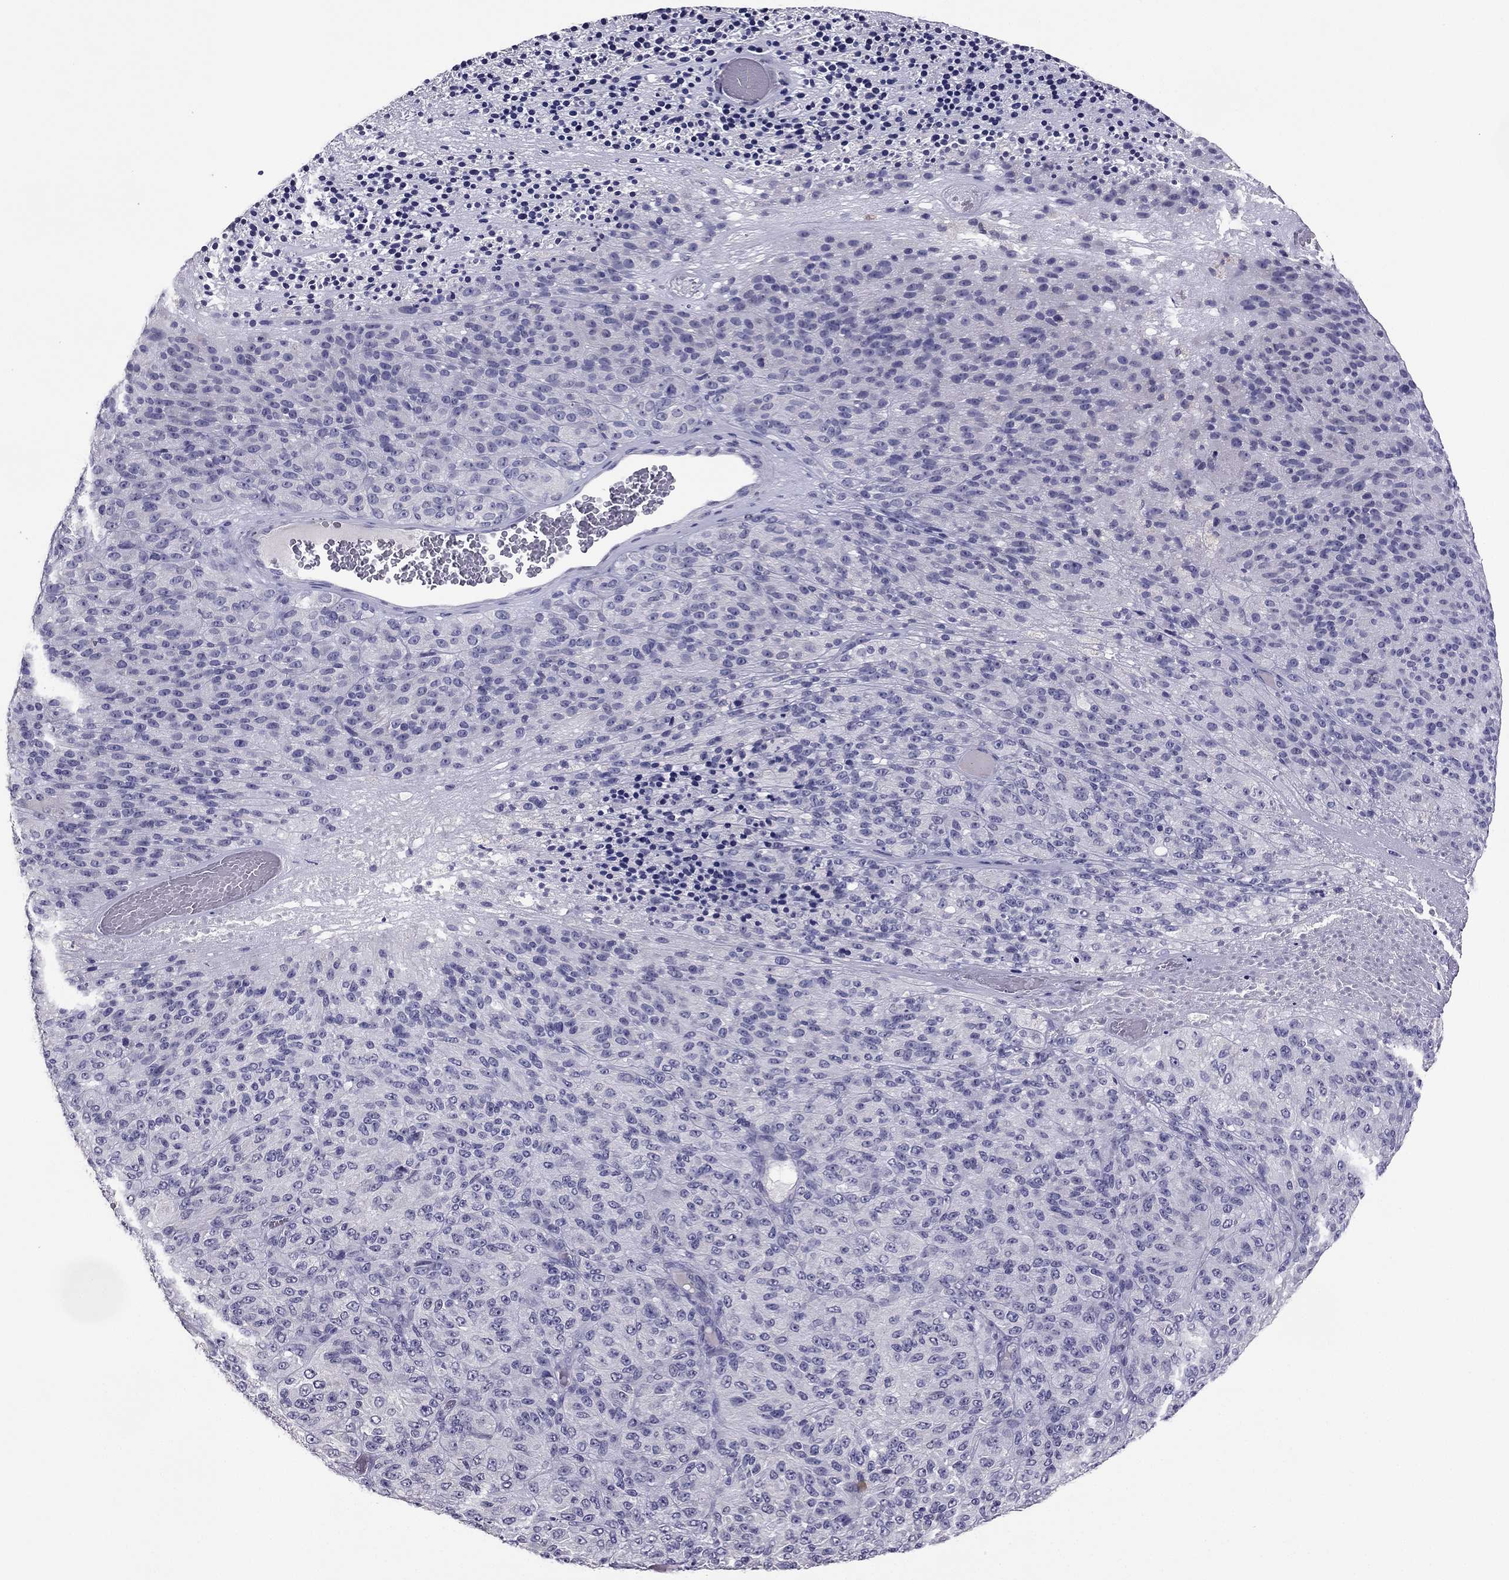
{"staining": {"intensity": "negative", "quantity": "none", "location": "none"}, "tissue": "melanoma", "cell_type": "Tumor cells", "image_type": "cancer", "snomed": [{"axis": "morphology", "description": "Malignant melanoma, Metastatic site"}, {"axis": "topography", "description": "Brain"}], "caption": "This is an immunohistochemistry micrograph of malignant melanoma (metastatic site). There is no staining in tumor cells.", "gene": "RHO", "patient": {"sex": "female", "age": 56}}